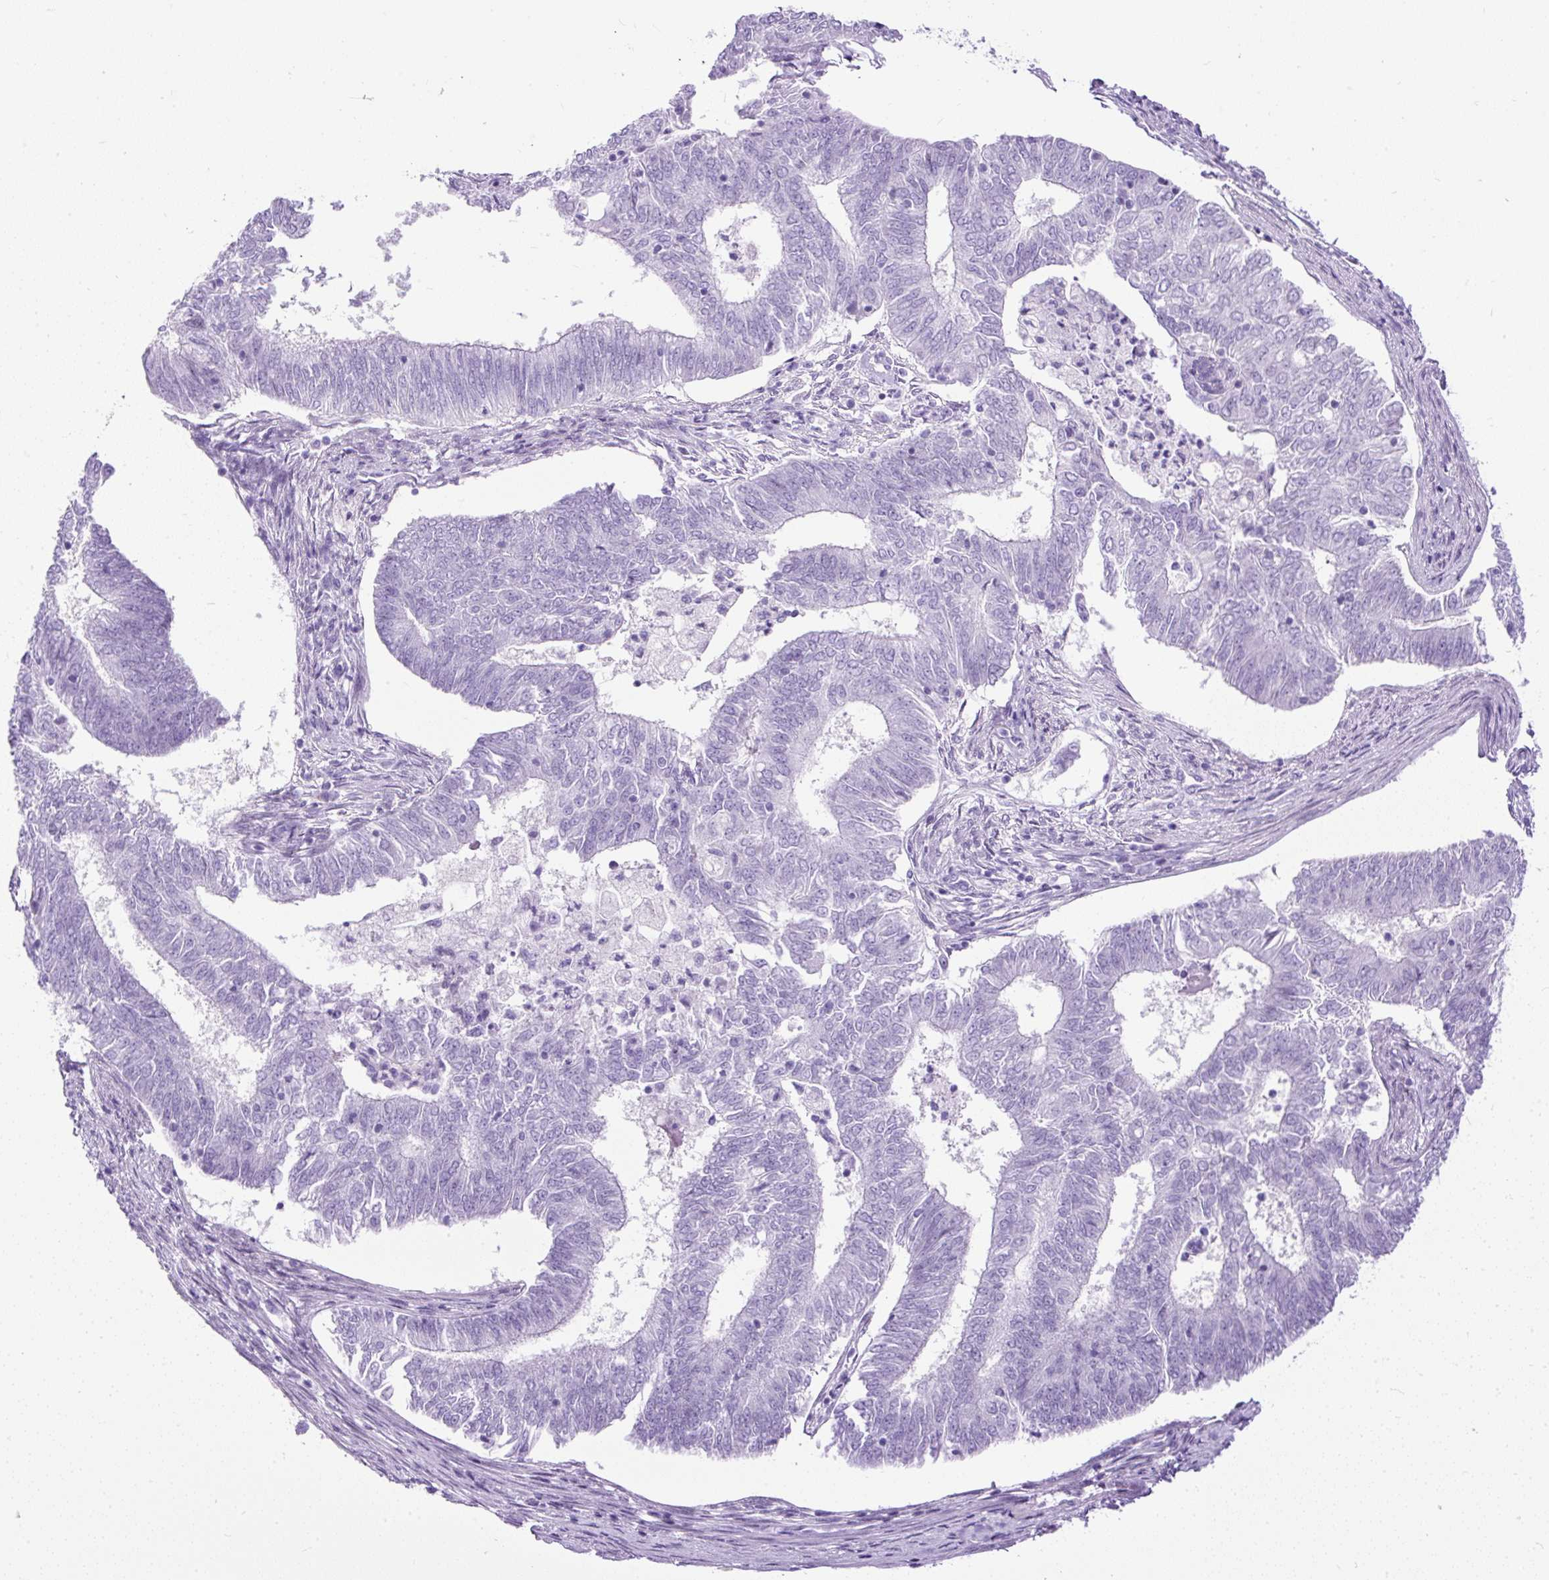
{"staining": {"intensity": "negative", "quantity": "none", "location": "none"}, "tissue": "endometrial cancer", "cell_type": "Tumor cells", "image_type": "cancer", "snomed": [{"axis": "morphology", "description": "Adenocarcinoma, NOS"}, {"axis": "topography", "description": "Endometrium"}], "caption": "The histopathology image reveals no staining of tumor cells in endometrial cancer (adenocarcinoma).", "gene": "PDIA2", "patient": {"sex": "female", "age": 62}}